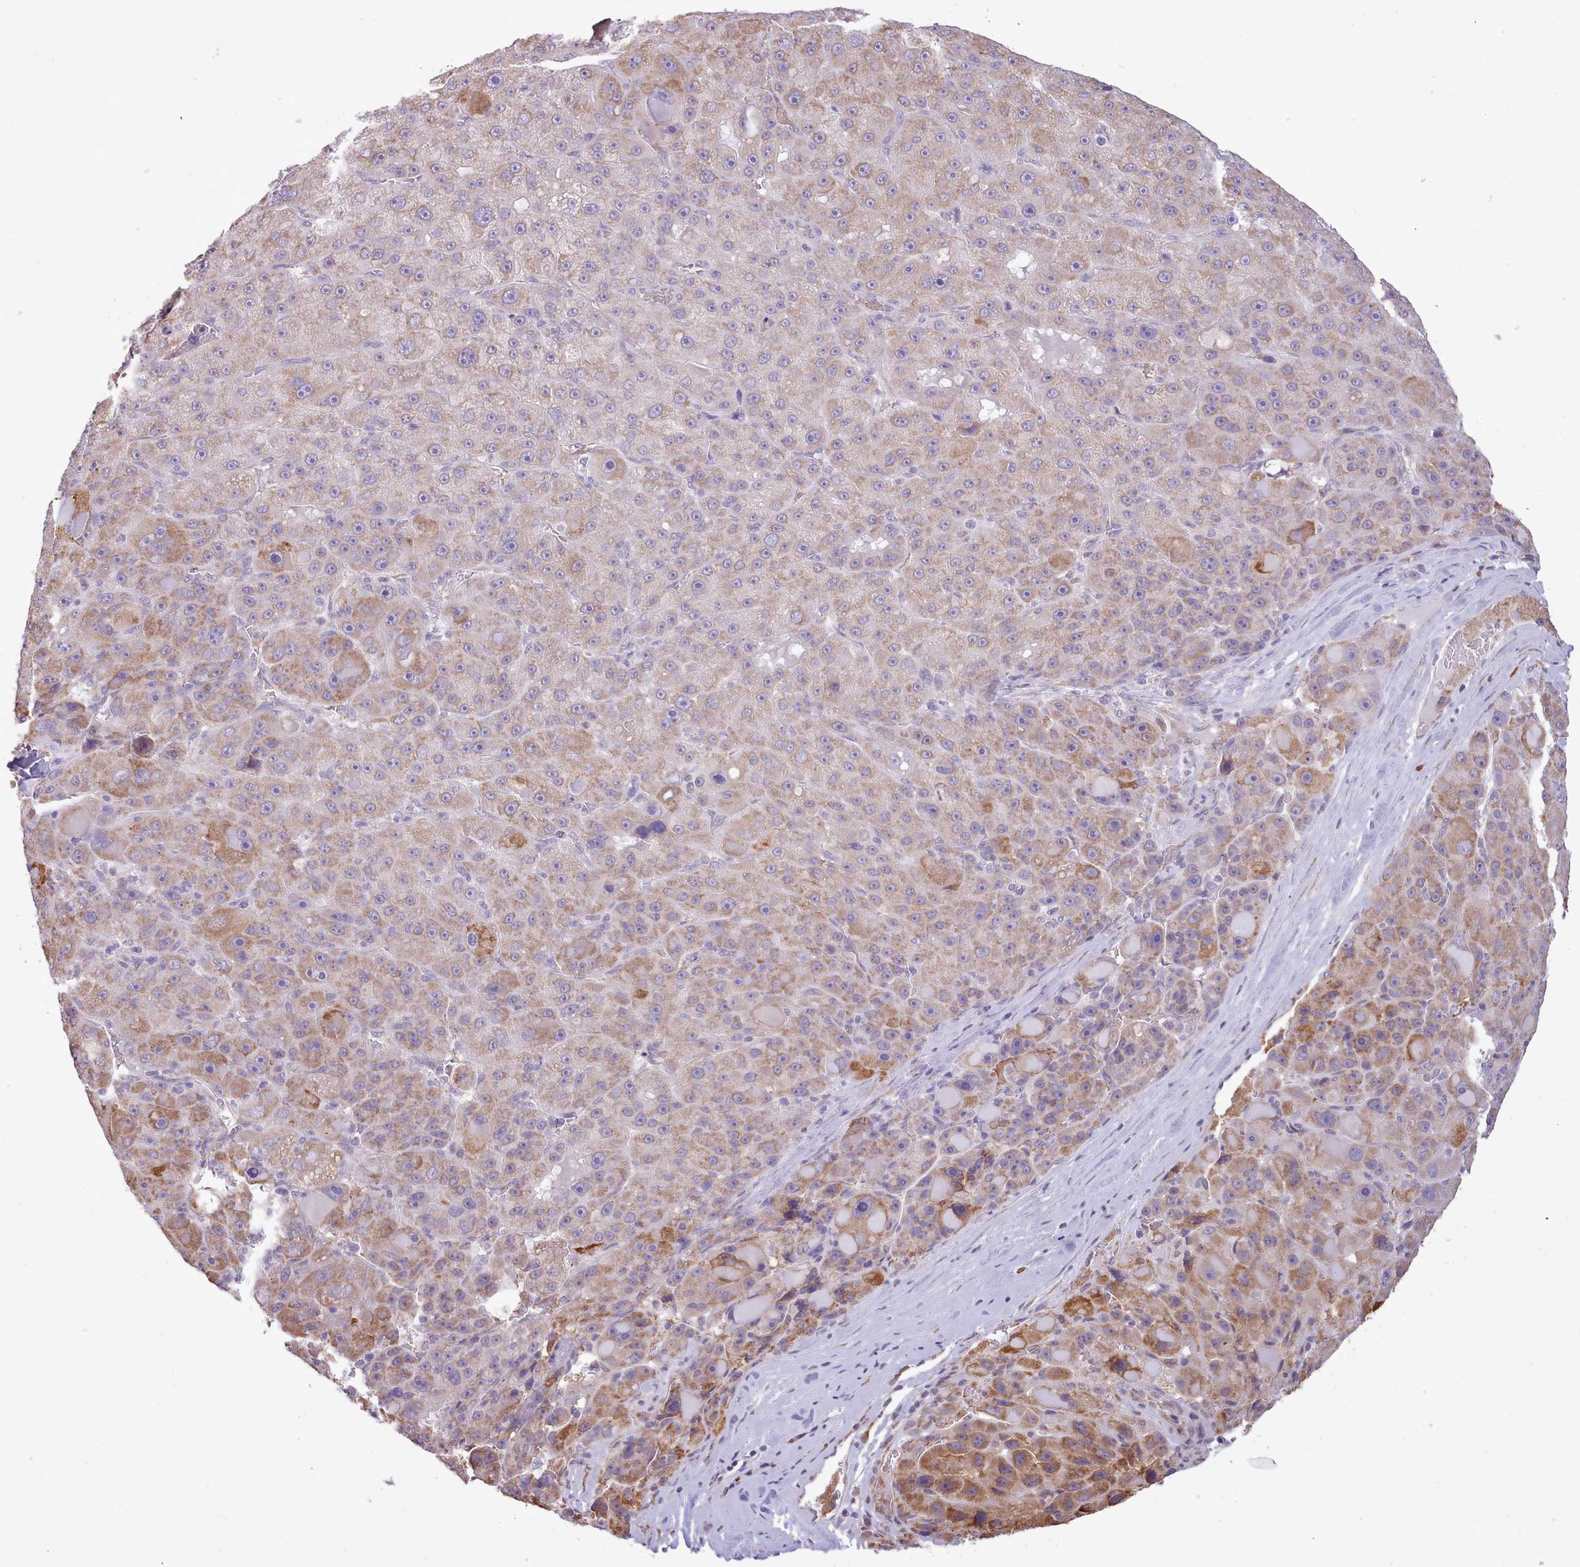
{"staining": {"intensity": "moderate", "quantity": ">75%", "location": "cytoplasmic/membranous"}, "tissue": "liver cancer", "cell_type": "Tumor cells", "image_type": "cancer", "snomed": [{"axis": "morphology", "description": "Carcinoma, Hepatocellular, NOS"}, {"axis": "topography", "description": "Liver"}], "caption": "Liver hepatocellular carcinoma tissue displays moderate cytoplasmic/membranous positivity in about >75% of tumor cells, visualized by immunohistochemistry. The staining is performed using DAB brown chromogen to label protein expression. The nuclei are counter-stained blue using hematoxylin.", "gene": "SEC61B", "patient": {"sex": "male", "age": 76}}